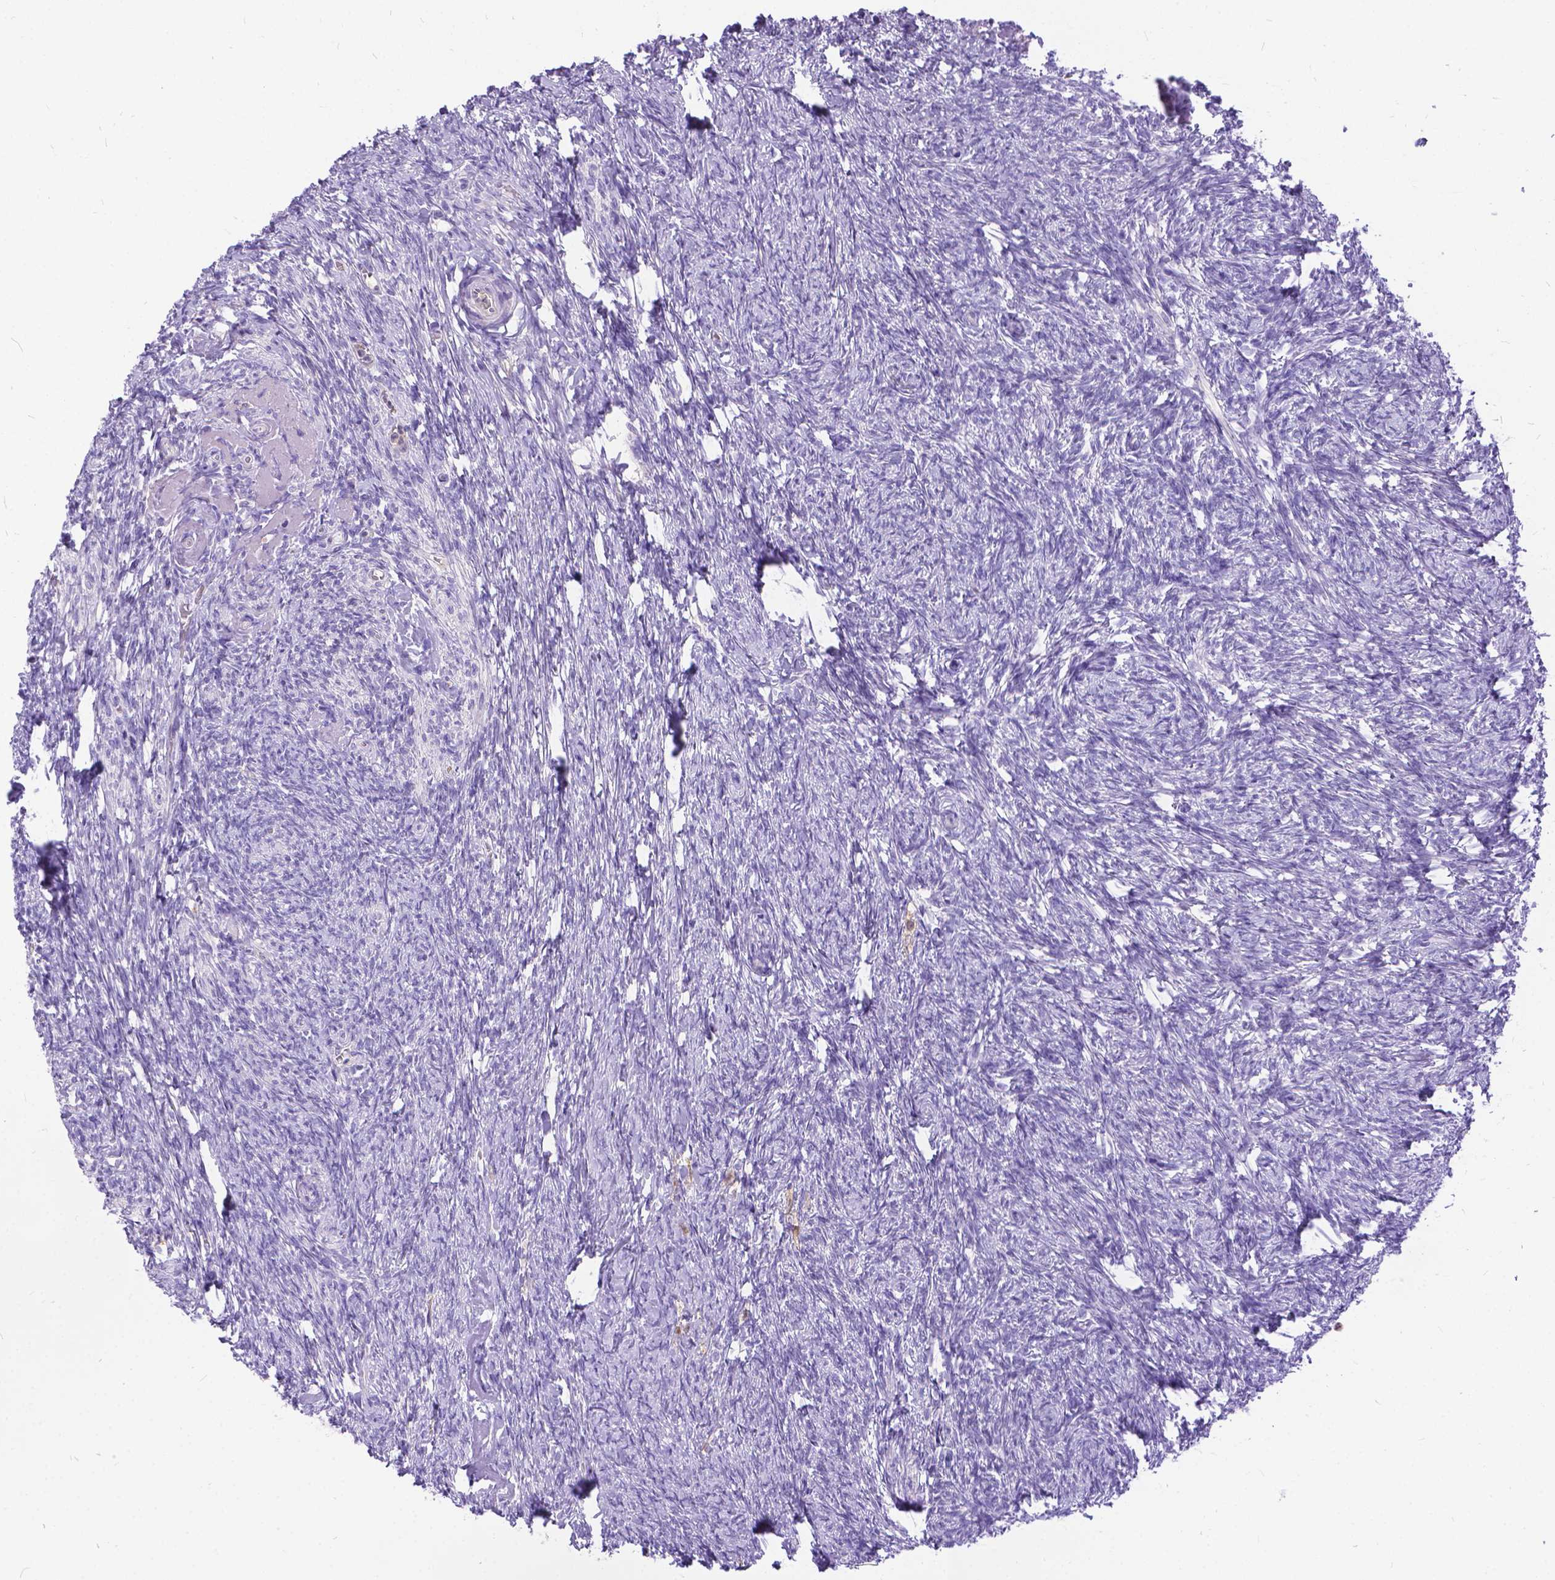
{"staining": {"intensity": "negative", "quantity": "none", "location": "none"}, "tissue": "ovary", "cell_type": "Follicle cells", "image_type": "normal", "snomed": [{"axis": "morphology", "description": "Normal tissue, NOS"}, {"axis": "topography", "description": "Ovary"}], "caption": "Human ovary stained for a protein using immunohistochemistry (IHC) shows no expression in follicle cells.", "gene": "TMEM169", "patient": {"sex": "female", "age": 72}}